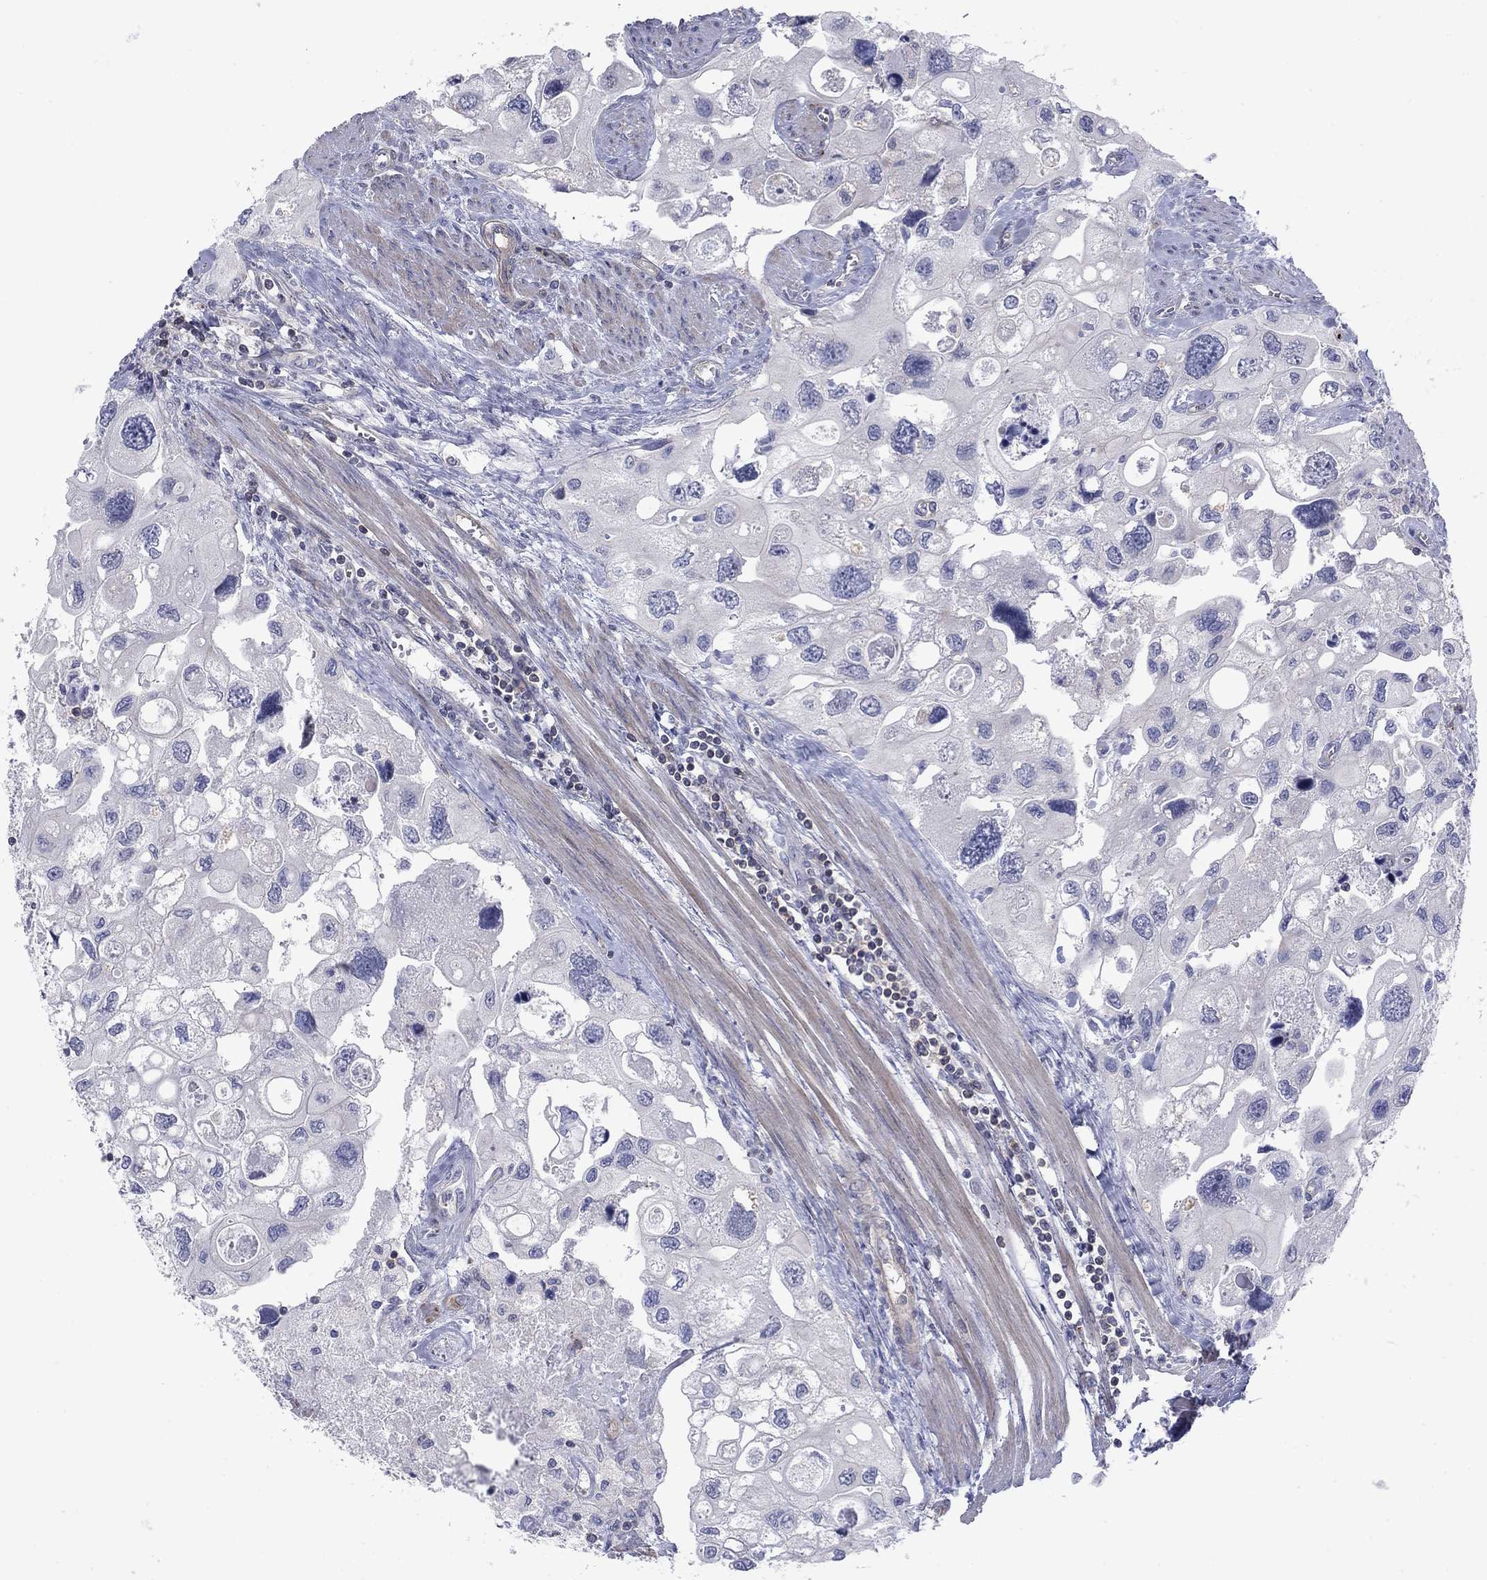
{"staining": {"intensity": "negative", "quantity": "none", "location": "none"}, "tissue": "urothelial cancer", "cell_type": "Tumor cells", "image_type": "cancer", "snomed": [{"axis": "morphology", "description": "Urothelial carcinoma, High grade"}, {"axis": "topography", "description": "Urinary bladder"}], "caption": "IHC image of human urothelial cancer stained for a protein (brown), which displays no positivity in tumor cells.", "gene": "PSD4", "patient": {"sex": "male", "age": 59}}